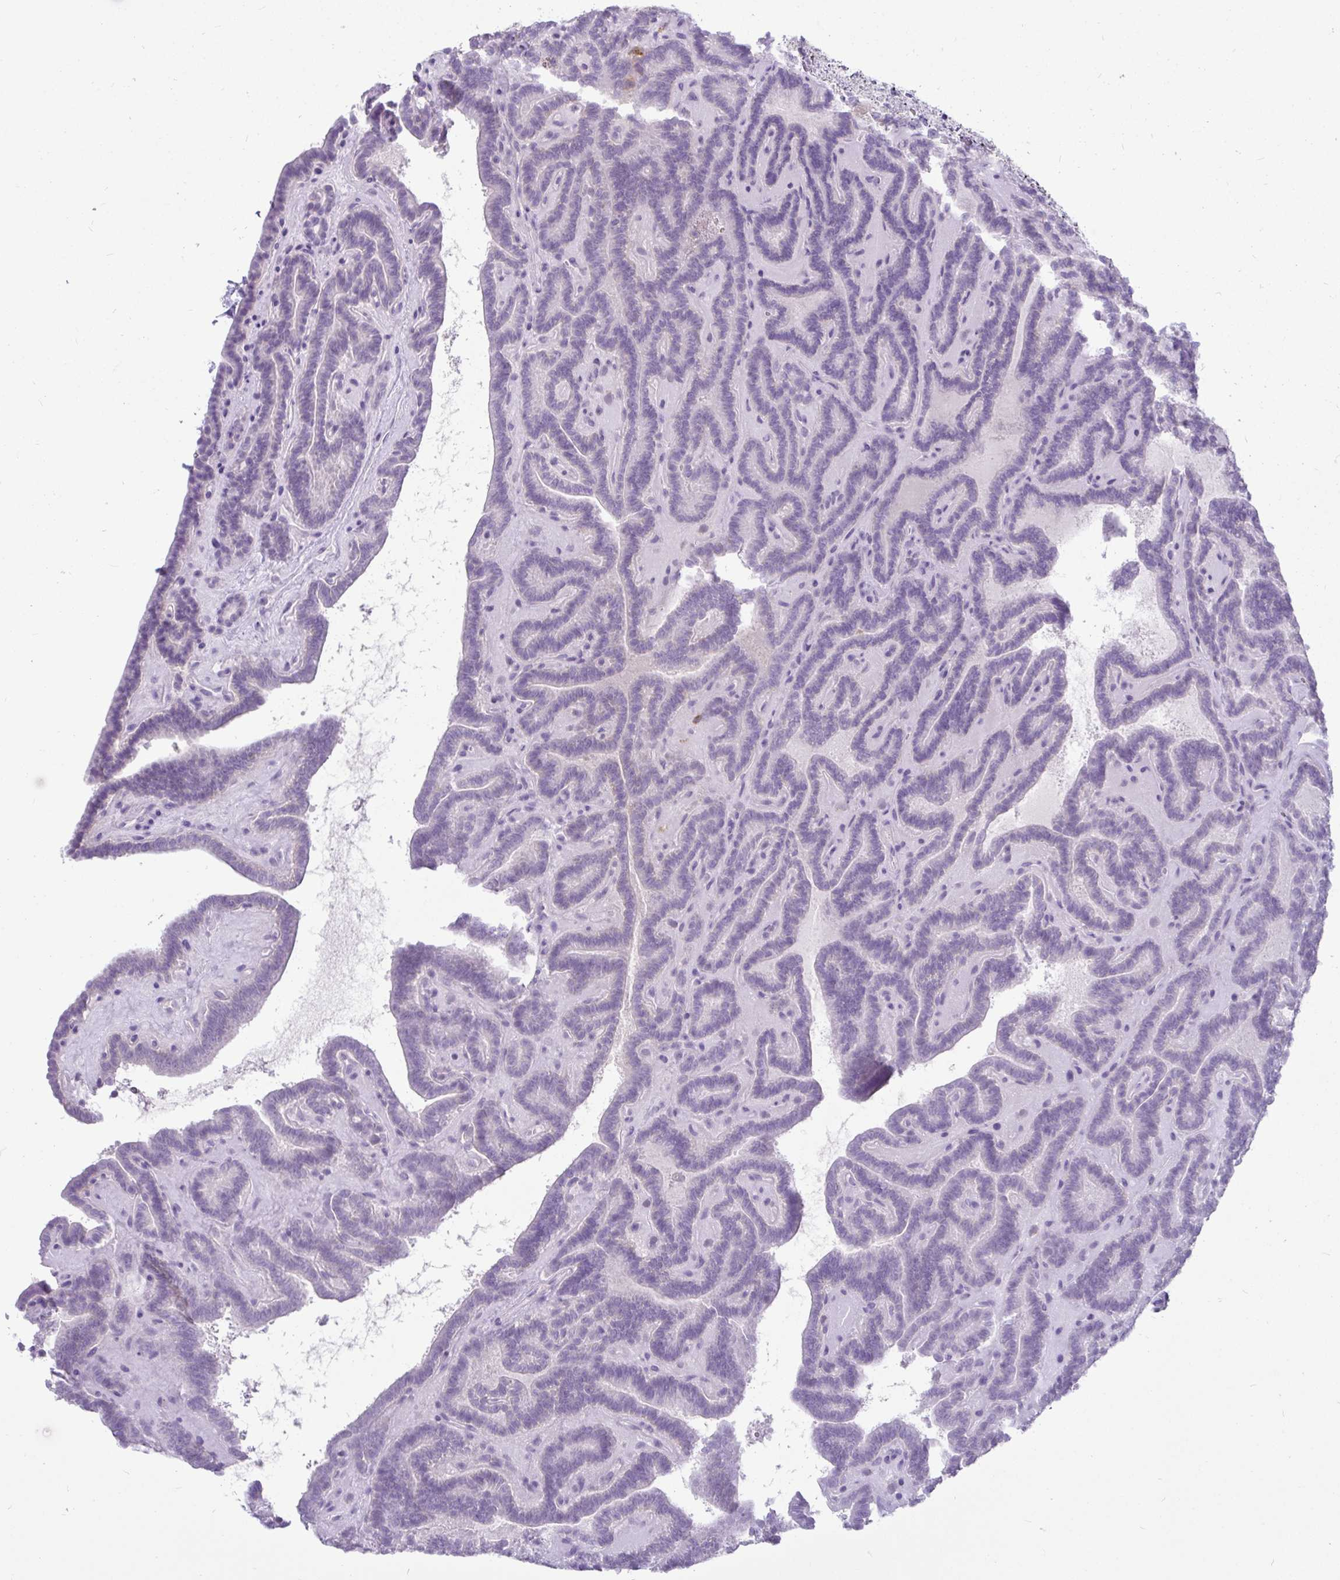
{"staining": {"intensity": "negative", "quantity": "none", "location": "none"}, "tissue": "thyroid cancer", "cell_type": "Tumor cells", "image_type": "cancer", "snomed": [{"axis": "morphology", "description": "Papillary adenocarcinoma, NOS"}, {"axis": "topography", "description": "Thyroid gland"}], "caption": "Thyroid papillary adenocarcinoma stained for a protein using IHC displays no expression tumor cells.", "gene": "CTSZ", "patient": {"sex": "female", "age": 21}}